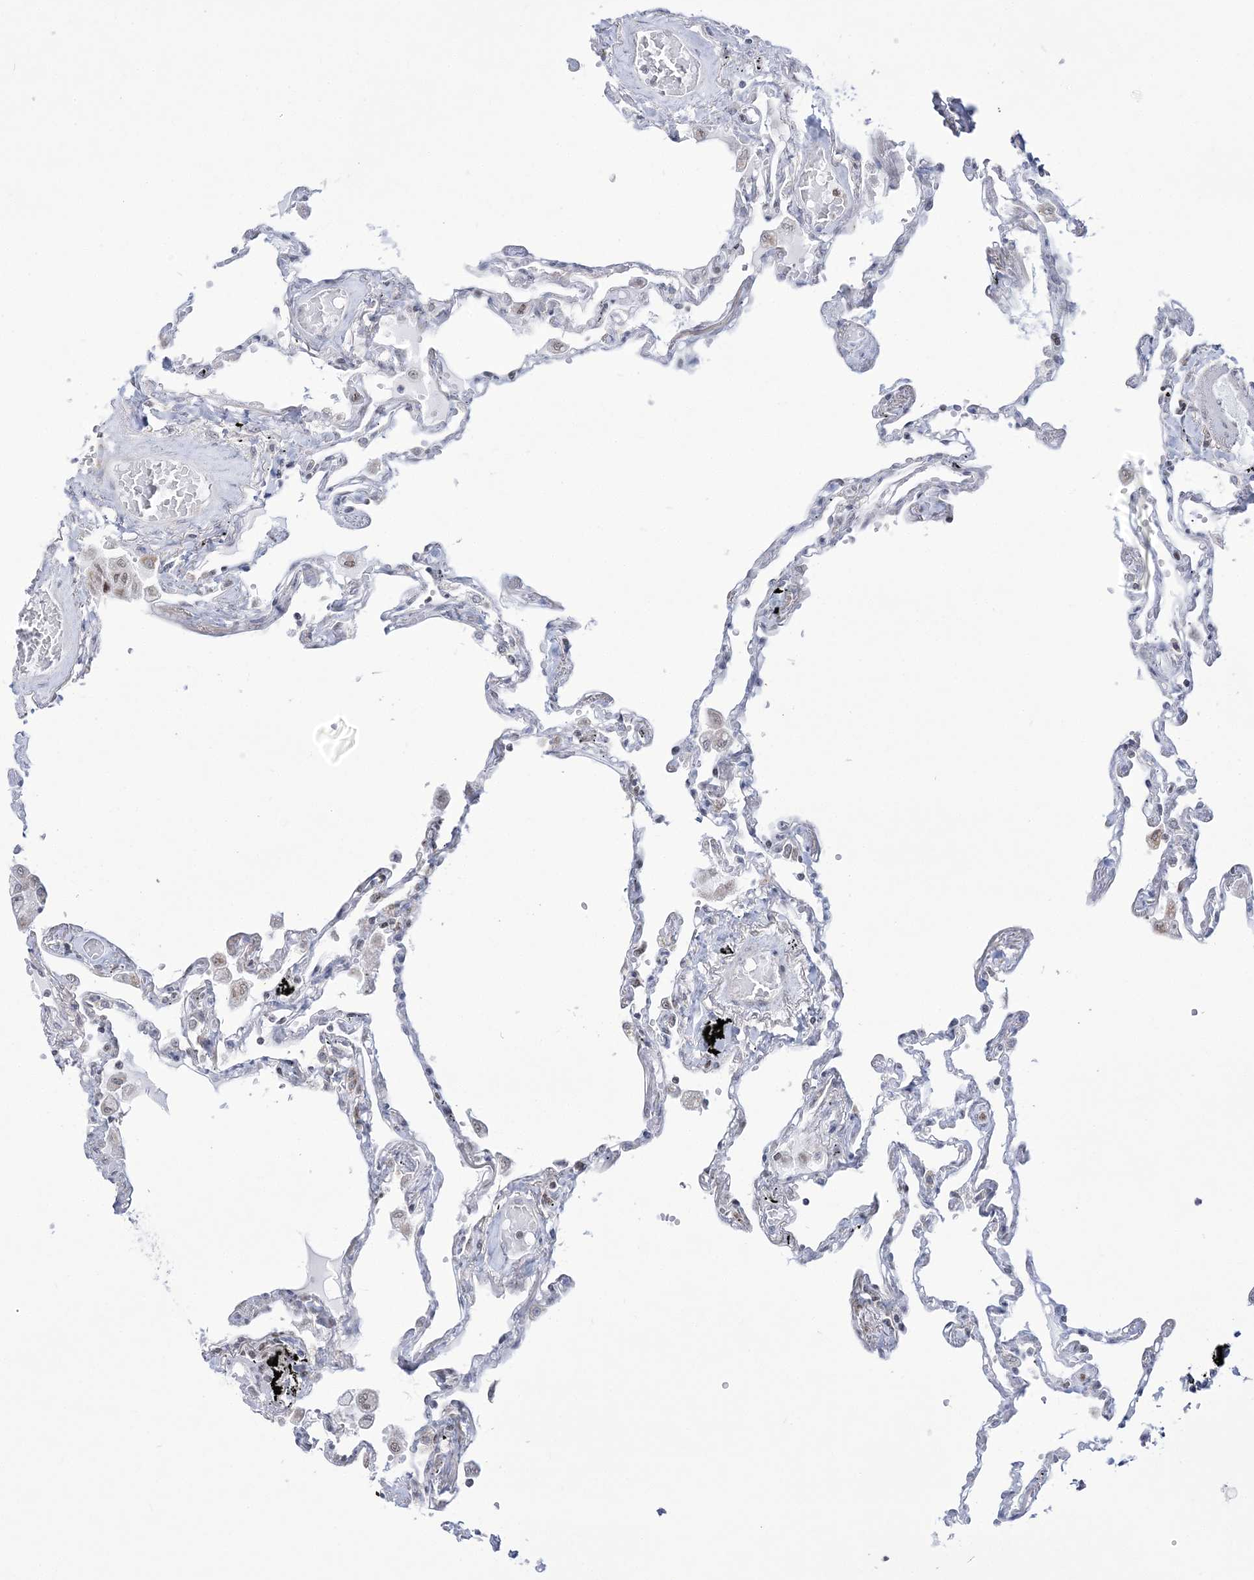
{"staining": {"intensity": "weak", "quantity": "25%-75%", "location": "nuclear"}, "tissue": "lung", "cell_type": "Alveolar cells", "image_type": "normal", "snomed": [{"axis": "morphology", "description": "Normal tissue, NOS"}, {"axis": "topography", "description": "Lung"}], "caption": "Immunohistochemistry (IHC) photomicrograph of benign lung: lung stained using IHC displays low levels of weak protein expression localized specifically in the nuclear of alveolar cells, appearing as a nuclear brown color.", "gene": "DDX21", "patient": {"sex": "female", "age": 67}}